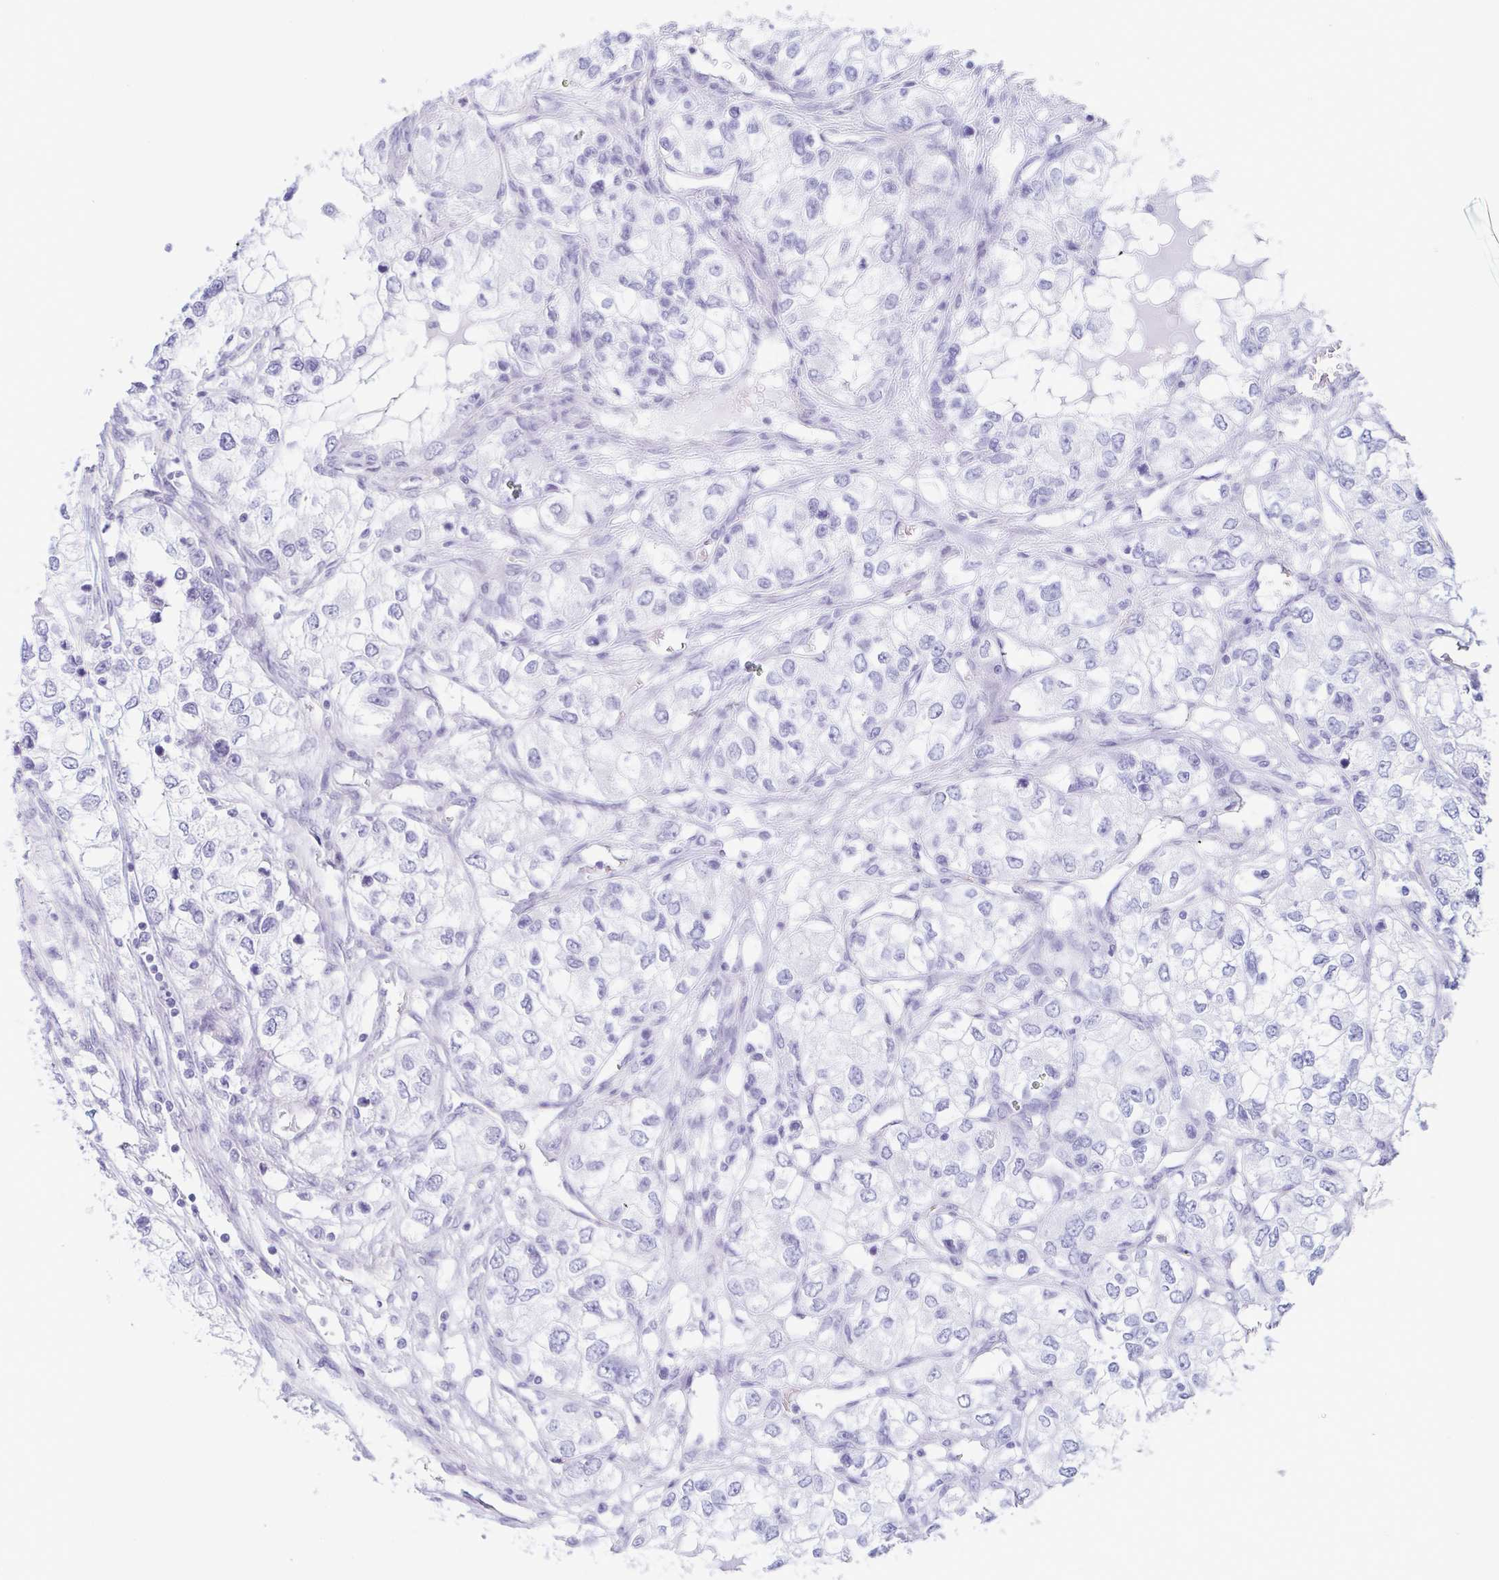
{"staining": {"intensity": "negative", "quantity": "none", "location": "none"}, "tissue": "renal cancer", "cell_type": "Tumor cells", "image_type": "cancer", "snomed": [{"axis": "morphology", "description": "Adenocarcinoma, NOS"}, {"axis": "topography", "description": "Kidney"}], "caption": "Micrograph shows no protein expression in tumor cells of renal adenocarcinoma tissue.", "gene": "PRR4", "patient": {"sex": "female", "age": 59}}